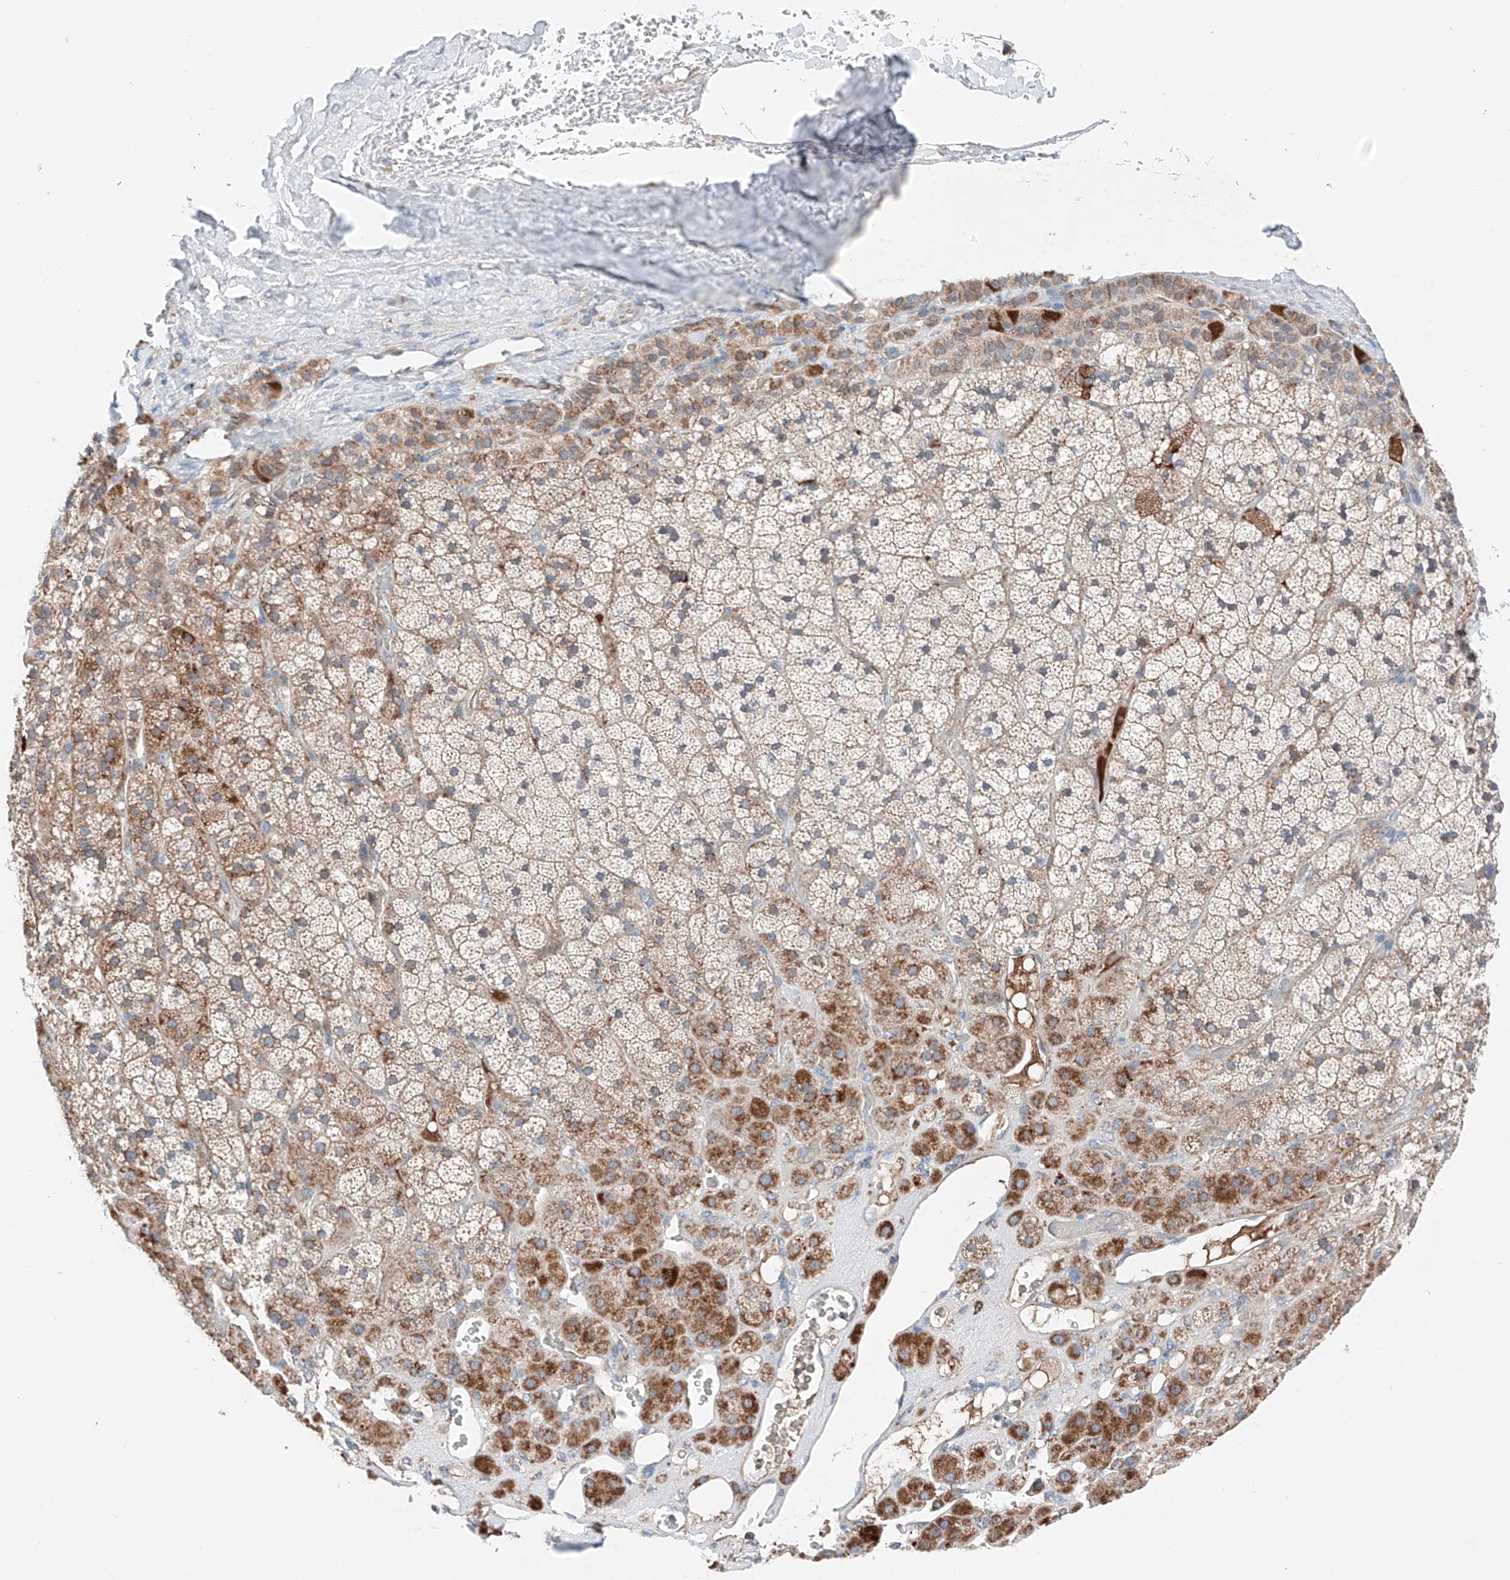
{"staining": {"intensity": "moderate", "quantity": ">75%", "location": "cytoplasmic/membranous"}, "tissue": "adrenal gland", "cell_type": "Glandular cells", "image_type": "normal", "snomed": [{"axis": "morphology", "description": "Normal tissue, NOS"}, {"axis": "topography", "description": "Adrenal gland"}], "caption": "High-magnification brightfield microscopy of normal adrenal gland stained with DAB (brown) and counterstained with hematoxylin (blue). glandular cells exhibit moderate cytoplasmic/membranous staining is appreciated in approximately>75% of cells.", "gene": "MRAP", "patient": {"sex": "male", "age": 57}}